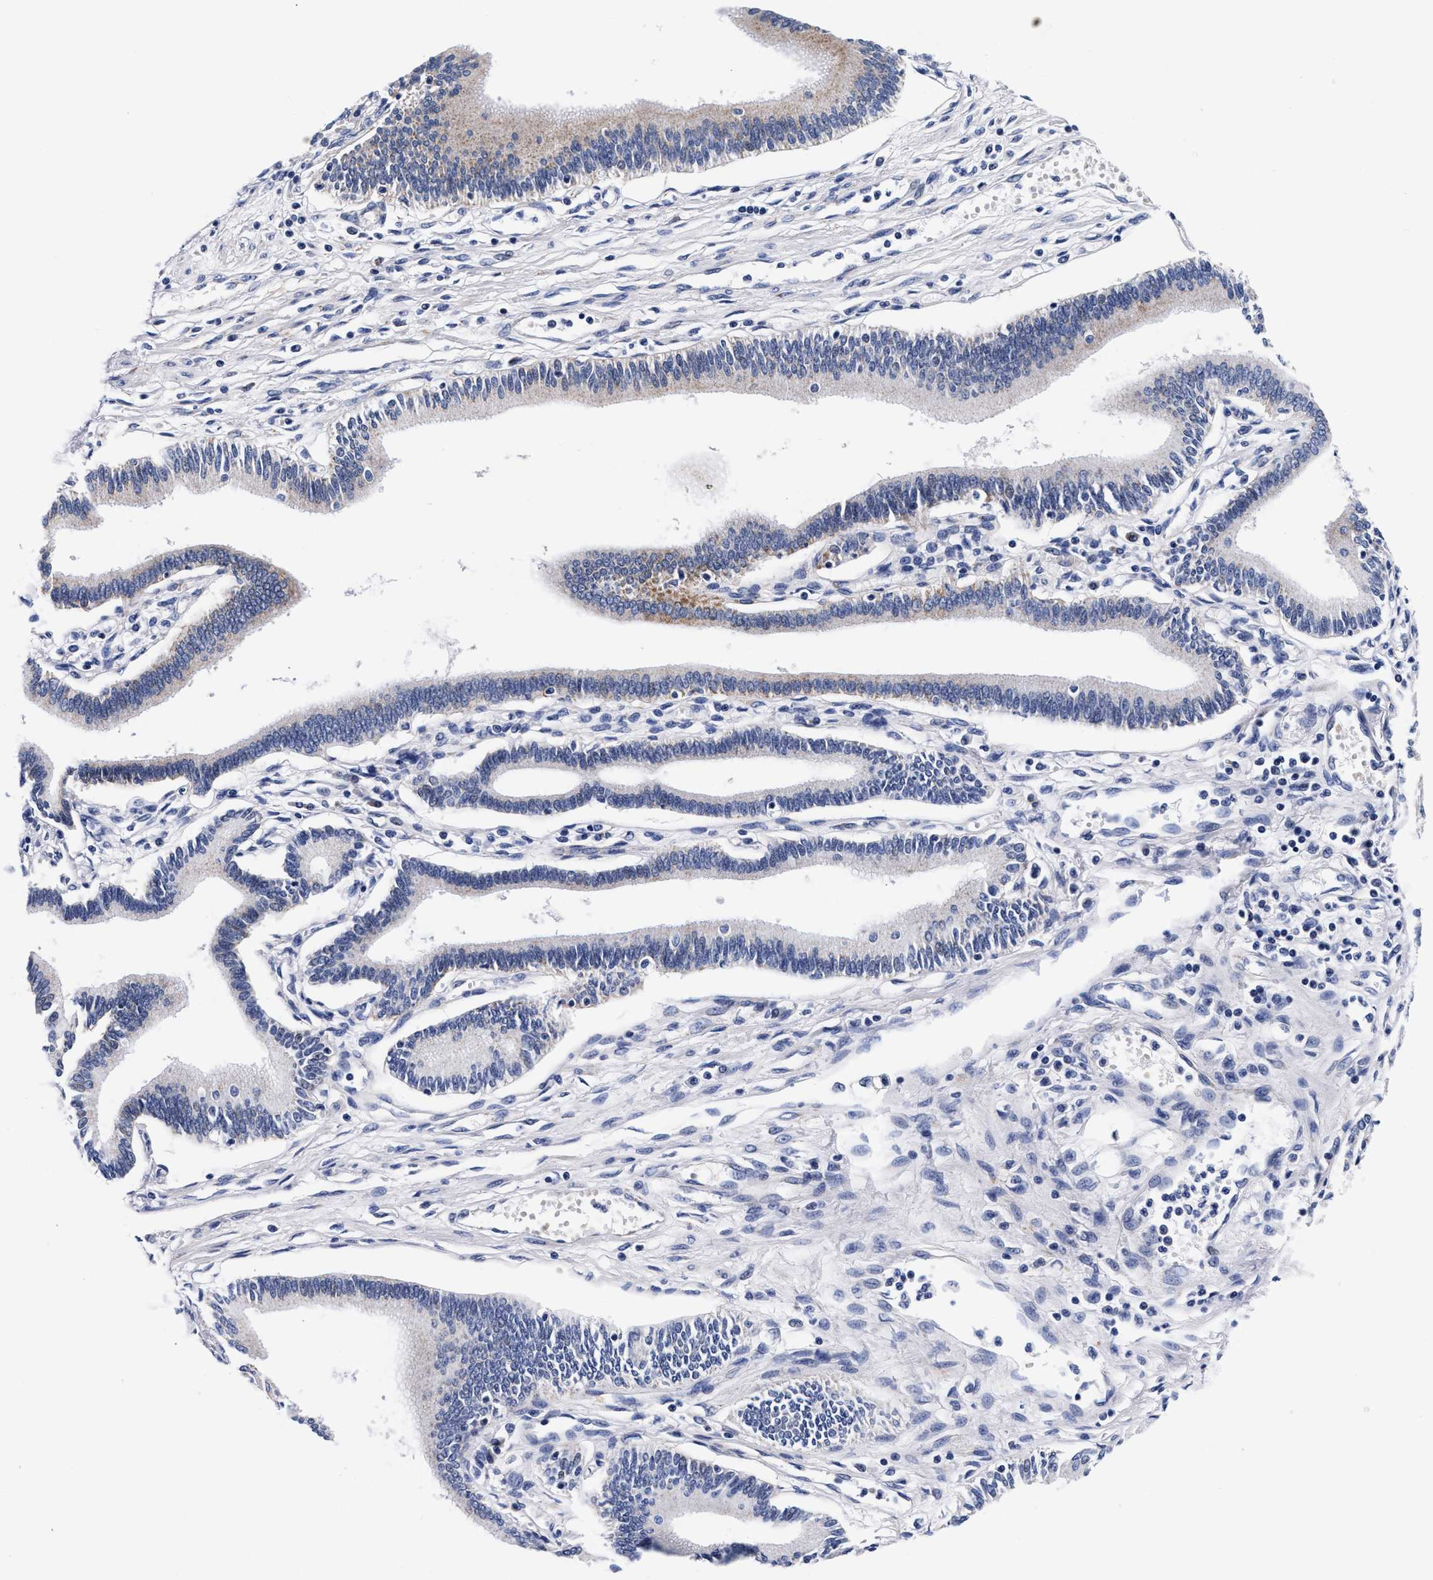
{"staining": {"intensity": "negative", "quantity": "none", "location": "none"}, "tissue": "pancreatic cancer", "cell_type": "Tumor cells", "image_type": "cancer", "snomed": [{"axis": "morphology", "description": "Adenocarcinoma, NOS"}, {"axis": "topography", "description": "Pancreas"}], "caption": "A photomicrograph of human pancreatic cancer (adenocarcinoma) is negative for staining in tumor cells. (DAB immunohistochemistry (IHC) visualized using brightfield microscopy, high magnification).", "gene": "RAB3B", "patient": {"sex": "male", "age": 56}}